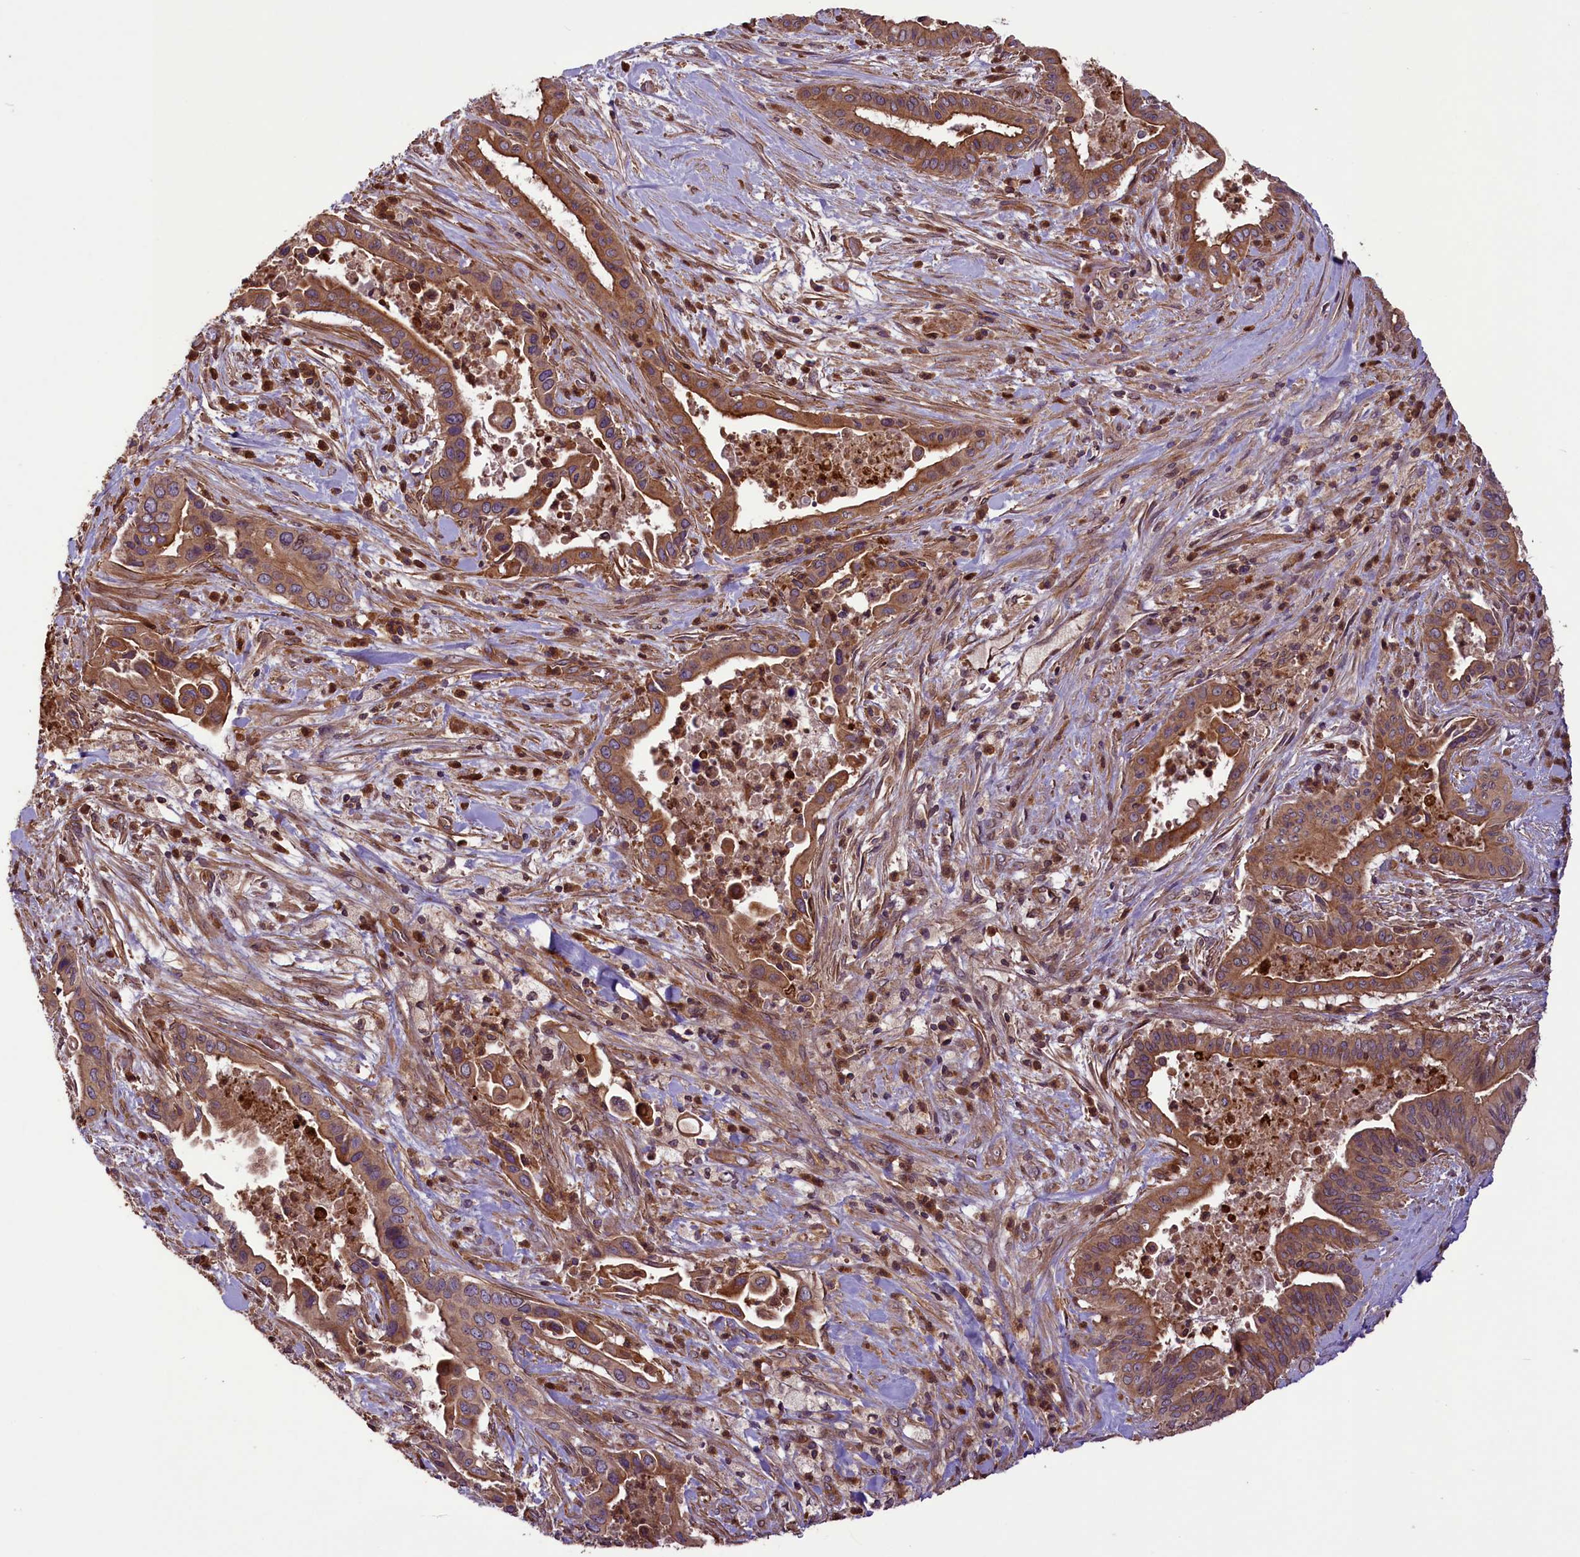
{"staining": {"intensity": "moderate", "quantity": ">75%", "location": "cytoplasmic/membranous"}, "tissue": "pancreatic cancer", "cell_type": "Tumor cells", "image_type": "cancer", "snomed": [{"axis": "morphology", "description": "Adenocarcinoma, NOS"}, {"axis": "topography", "description": "Pancreas"}], "caption": "Pancreatic cancer (adenocarcinoma) stained for a protein (brown) demonstrates moderate cytoplasmic/membranous positive expression in about >75% of tumor cells.", "gene": "CCDC125", "patient": {"sex": "female", "age": 77}}